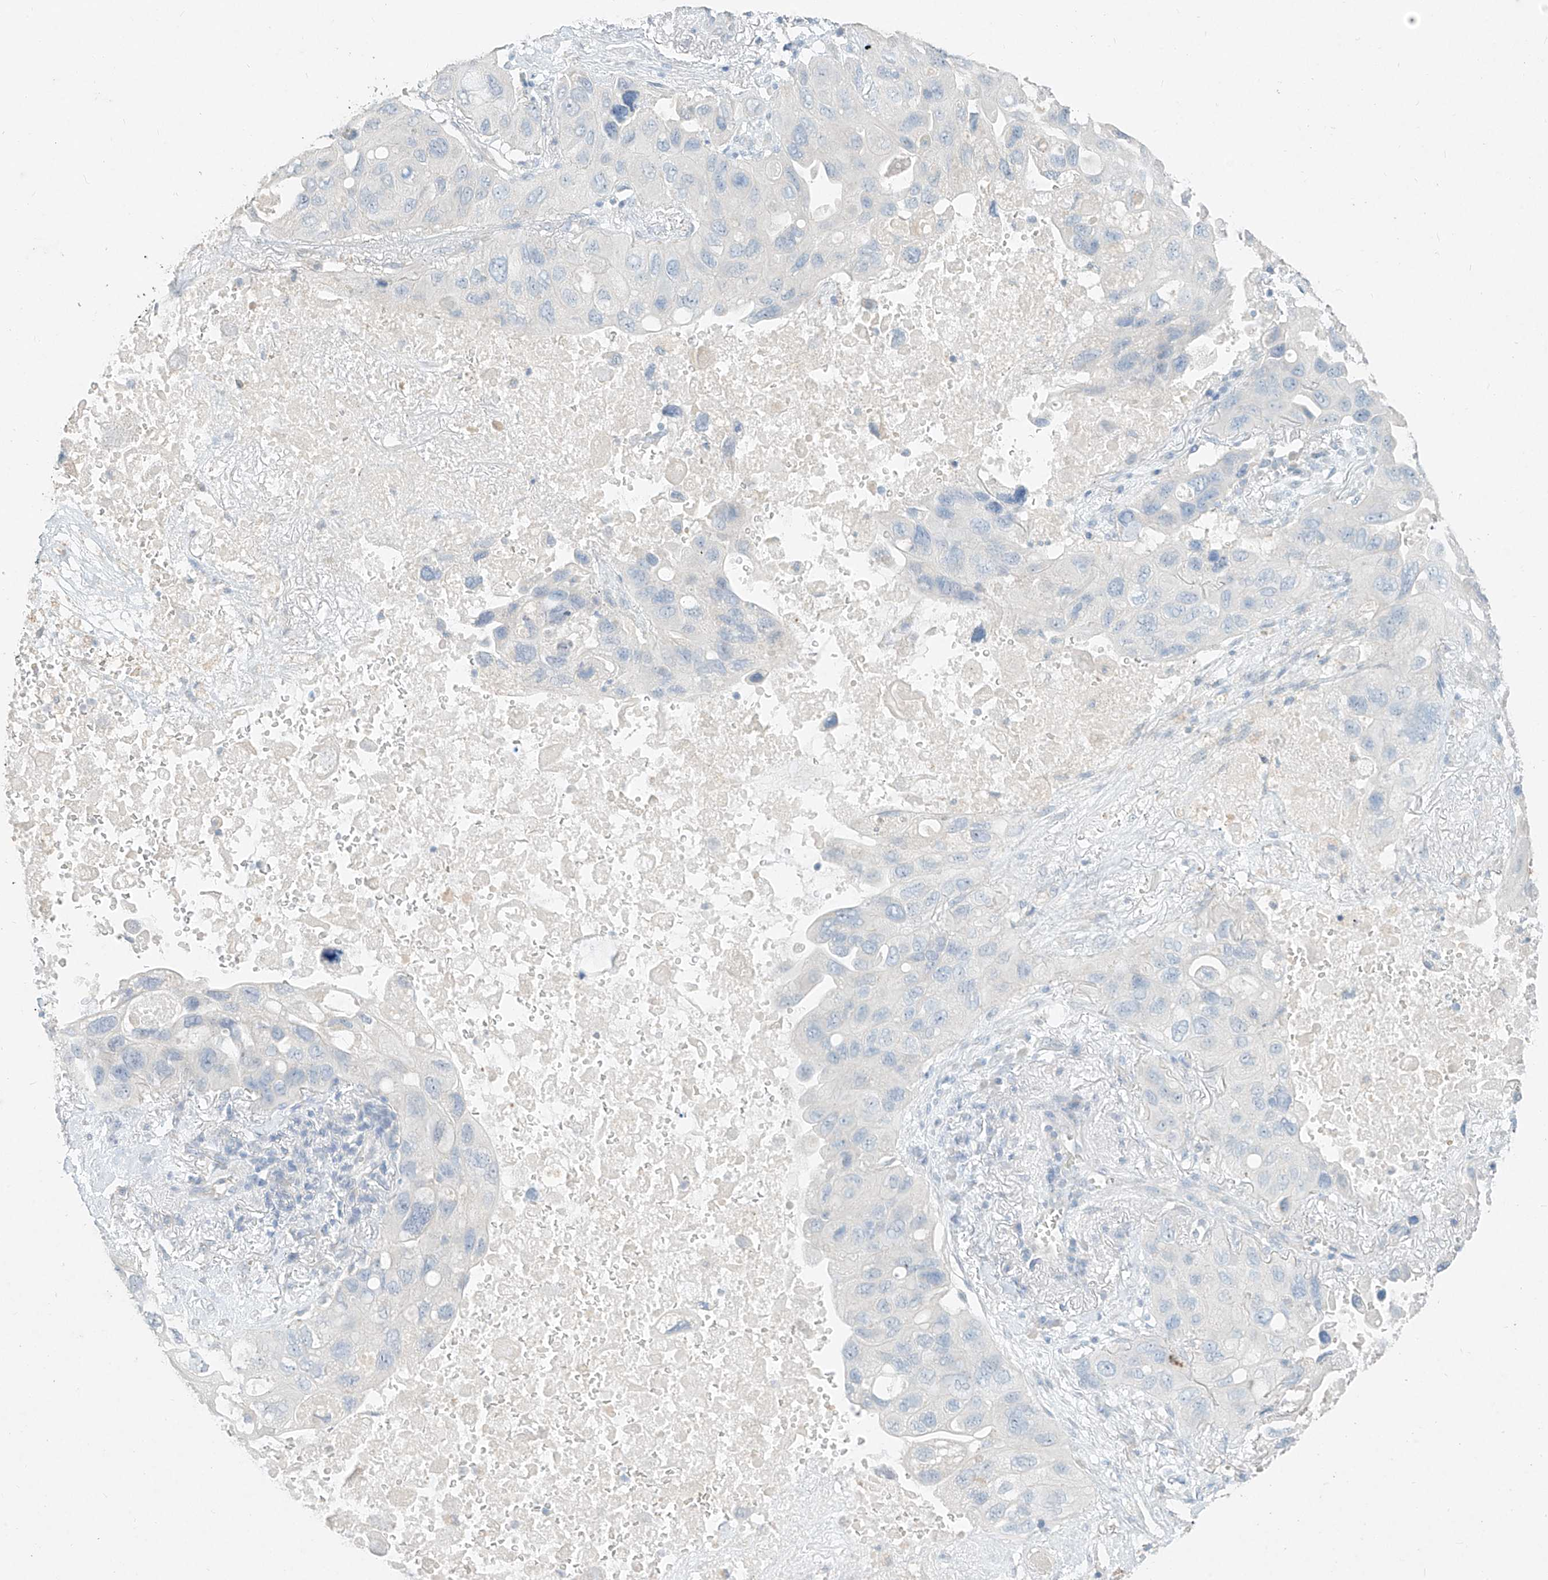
{"staining": {"intensity": "negative", "quantity": "none", "location": "none"}, "tissue": "lung cancer", "cell_type": "Tumor cells", "image_type": "cancer", "snomed": [{"axis": "morphology", "description": "Squamous cell carcinoma, NOS"}, {"axis": "topography", "description": "Lung"}], "caption": "Tumor cells are negative for protein expression in human lung cancer (squamous cell carcinoma). The staining was performed using DAB (3,3'-diaminobenzidine) to visualize the protein expression in brown, while the nuclei were stained in blue with hematoxylin (Magnification: 20x).", "gene": "ZZEF1", "patient": {"sex": "female", "age": 73}}